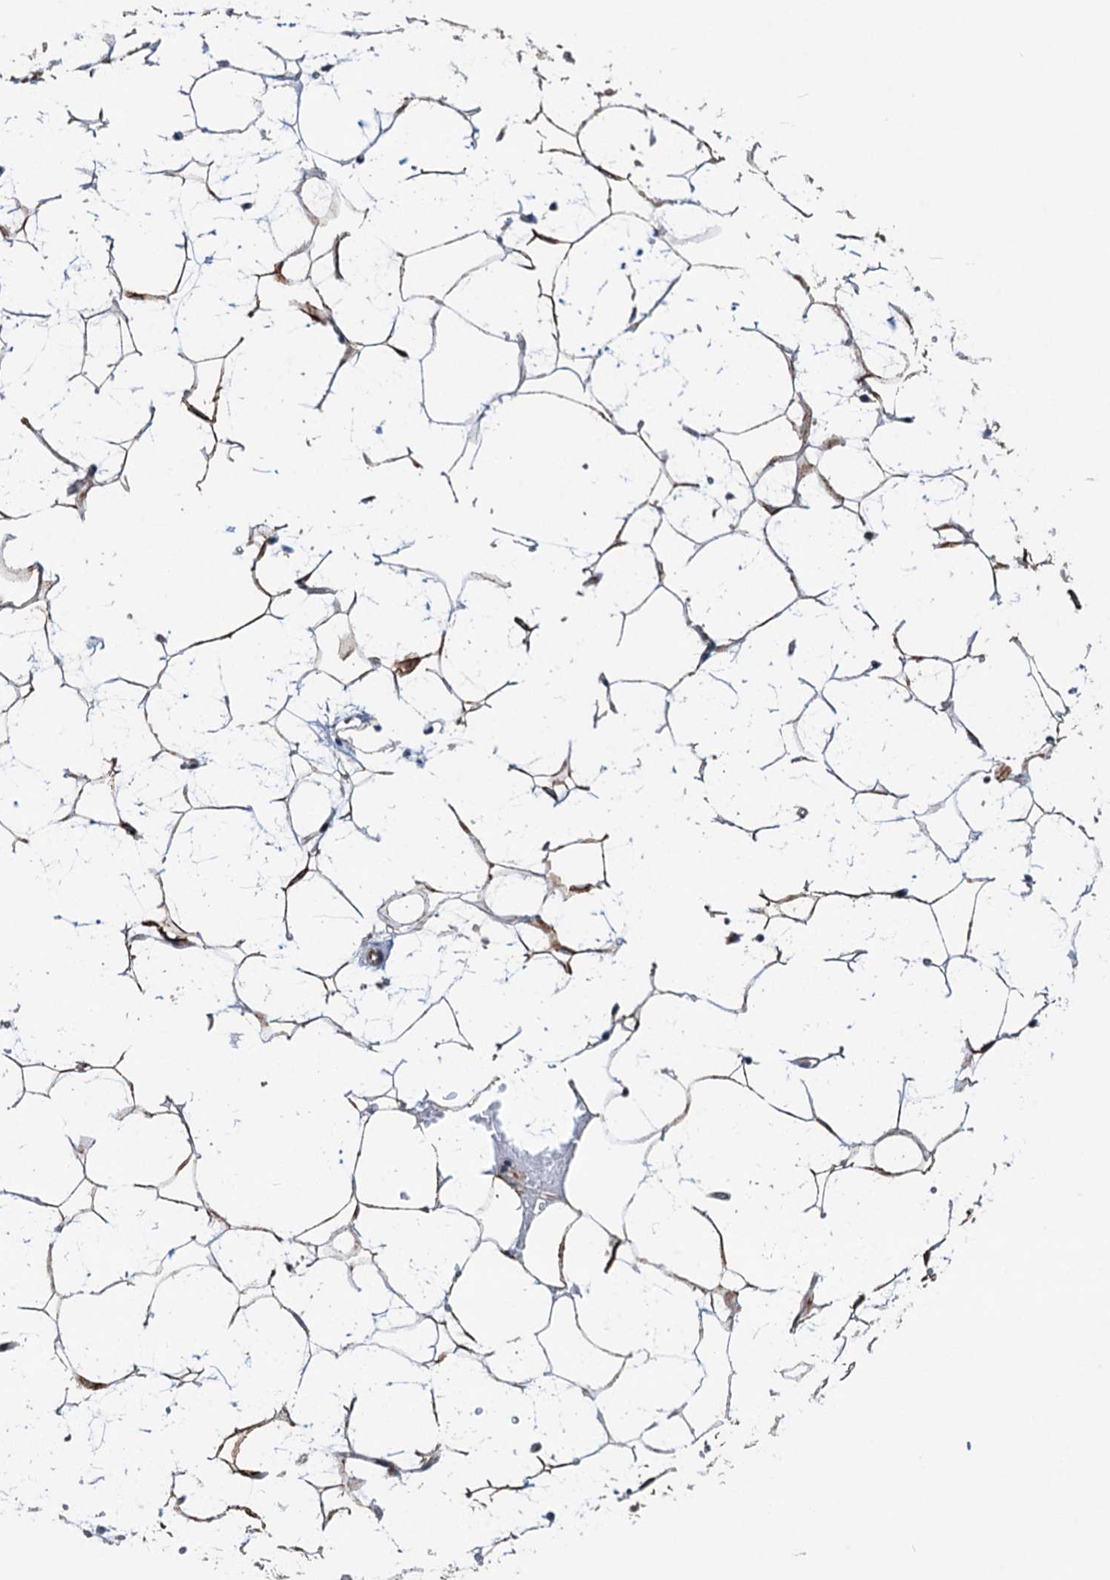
{"staining": {"intensity": "weak", "quantity": ">75%", "location": "cytoplasmic/membranous"}, "tissue": "adipose tissue", "cell_type": "Adipocytes", "image_type": "normal", "snomed": [{"axis": "morphology", "description": "Normal tissue, NOS"}, {"axis": "topography", "description": "Breast"}], "caption": "The photomicrograph shows immunohistochemical staining of unremarkable adipose tissue. There is weak cytoplasmic/membranous staining is identified in approximately >75% of adipocytes.", "gene": "DYNC2I2", "patient": {"sex": "female", "age": 26}}